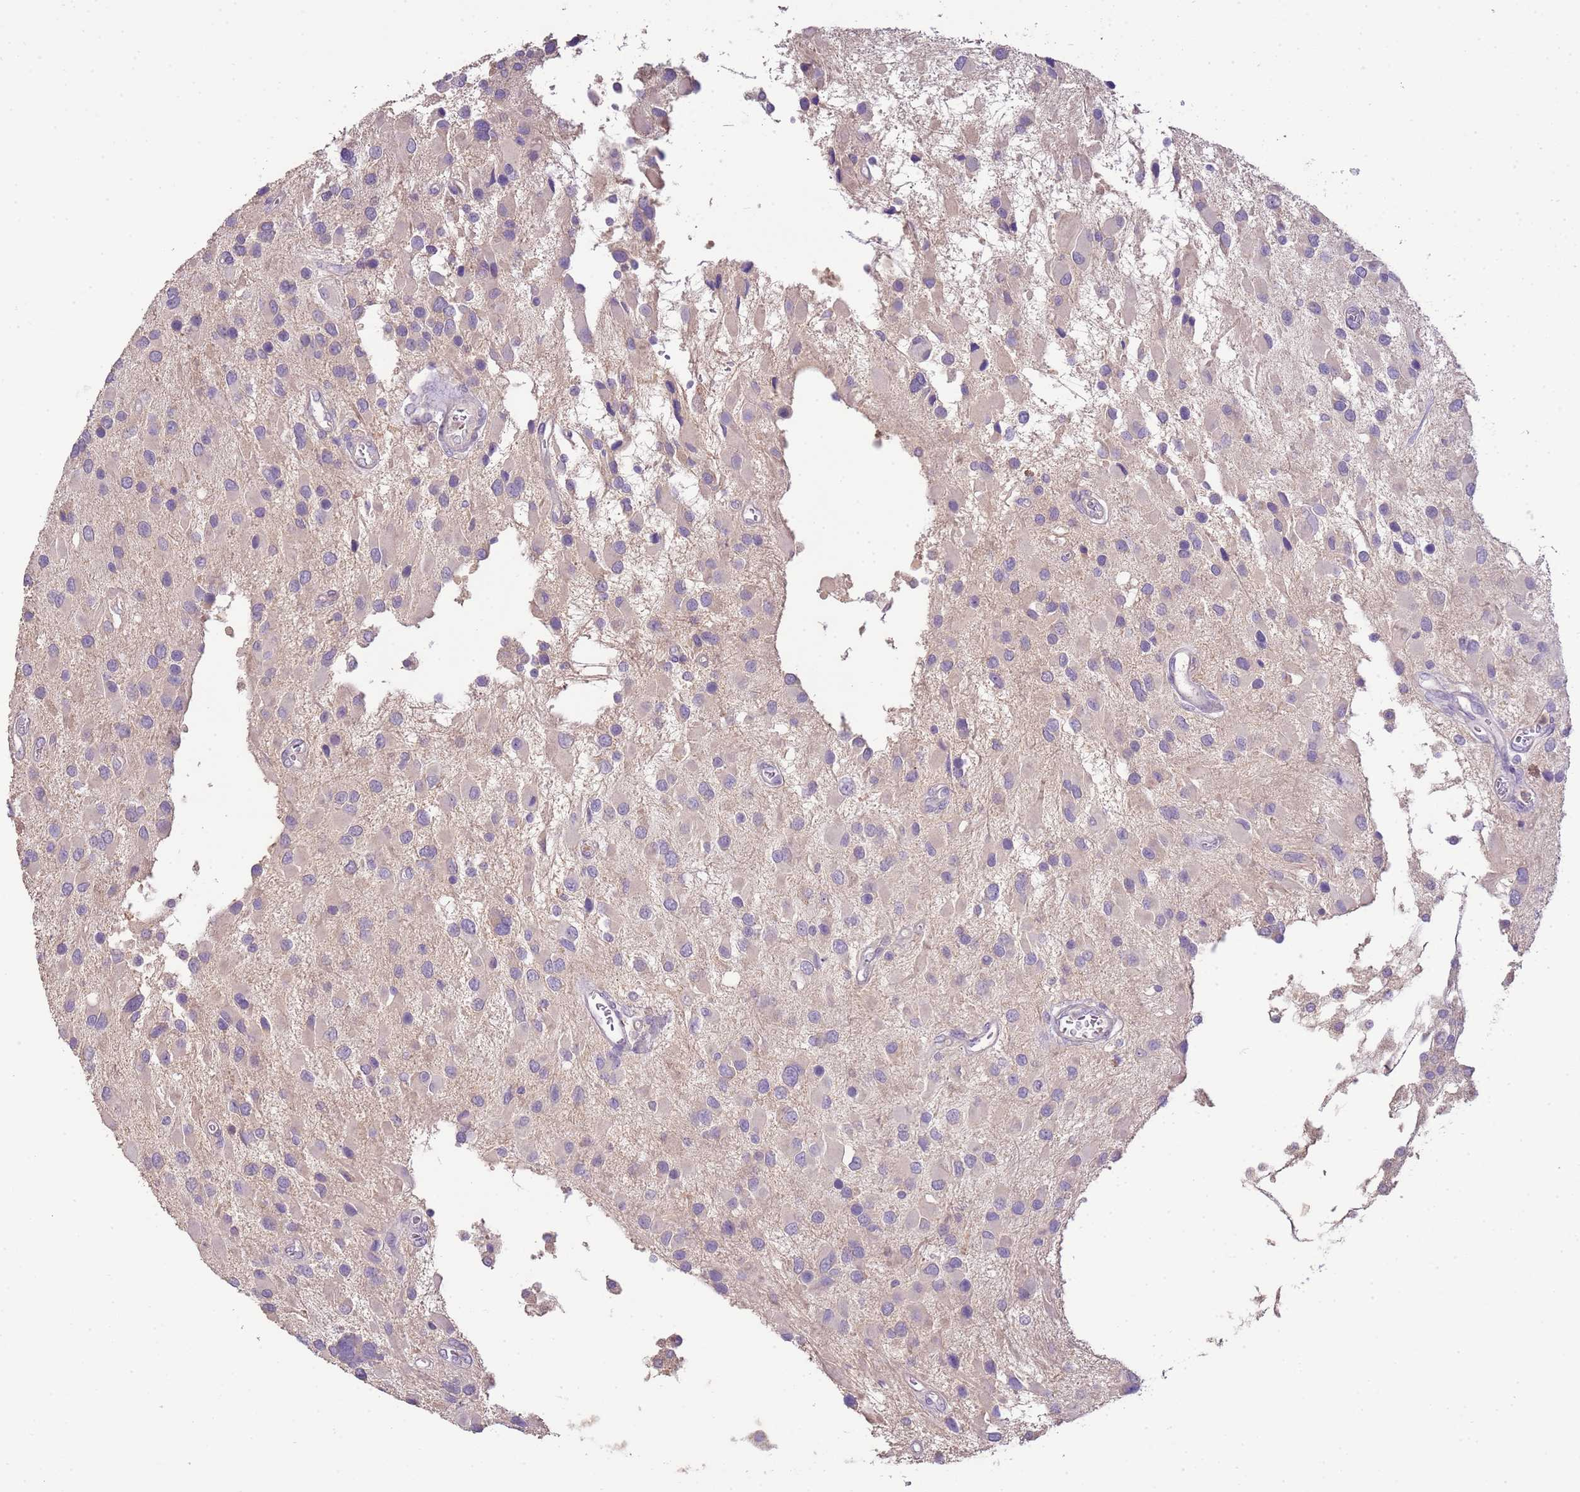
{"staining": {"intensity": "negative", "quantity": "none", "location": "none"}, "tissue": "glioma", "cell_type": "Tumor cells", "image_type": "cancer", "snomed": [{"axis": "morphology", "description": "Glioma, malignant, High grade"}, {"axis": "topography", "description": "Brain"}], "caption": "IHC micrograph of glioma stained for a protein (brown), which reveals no positivity in tumor cells.", "gene": "IL2RG", "patient": {"sex": "male", "age": 53}}